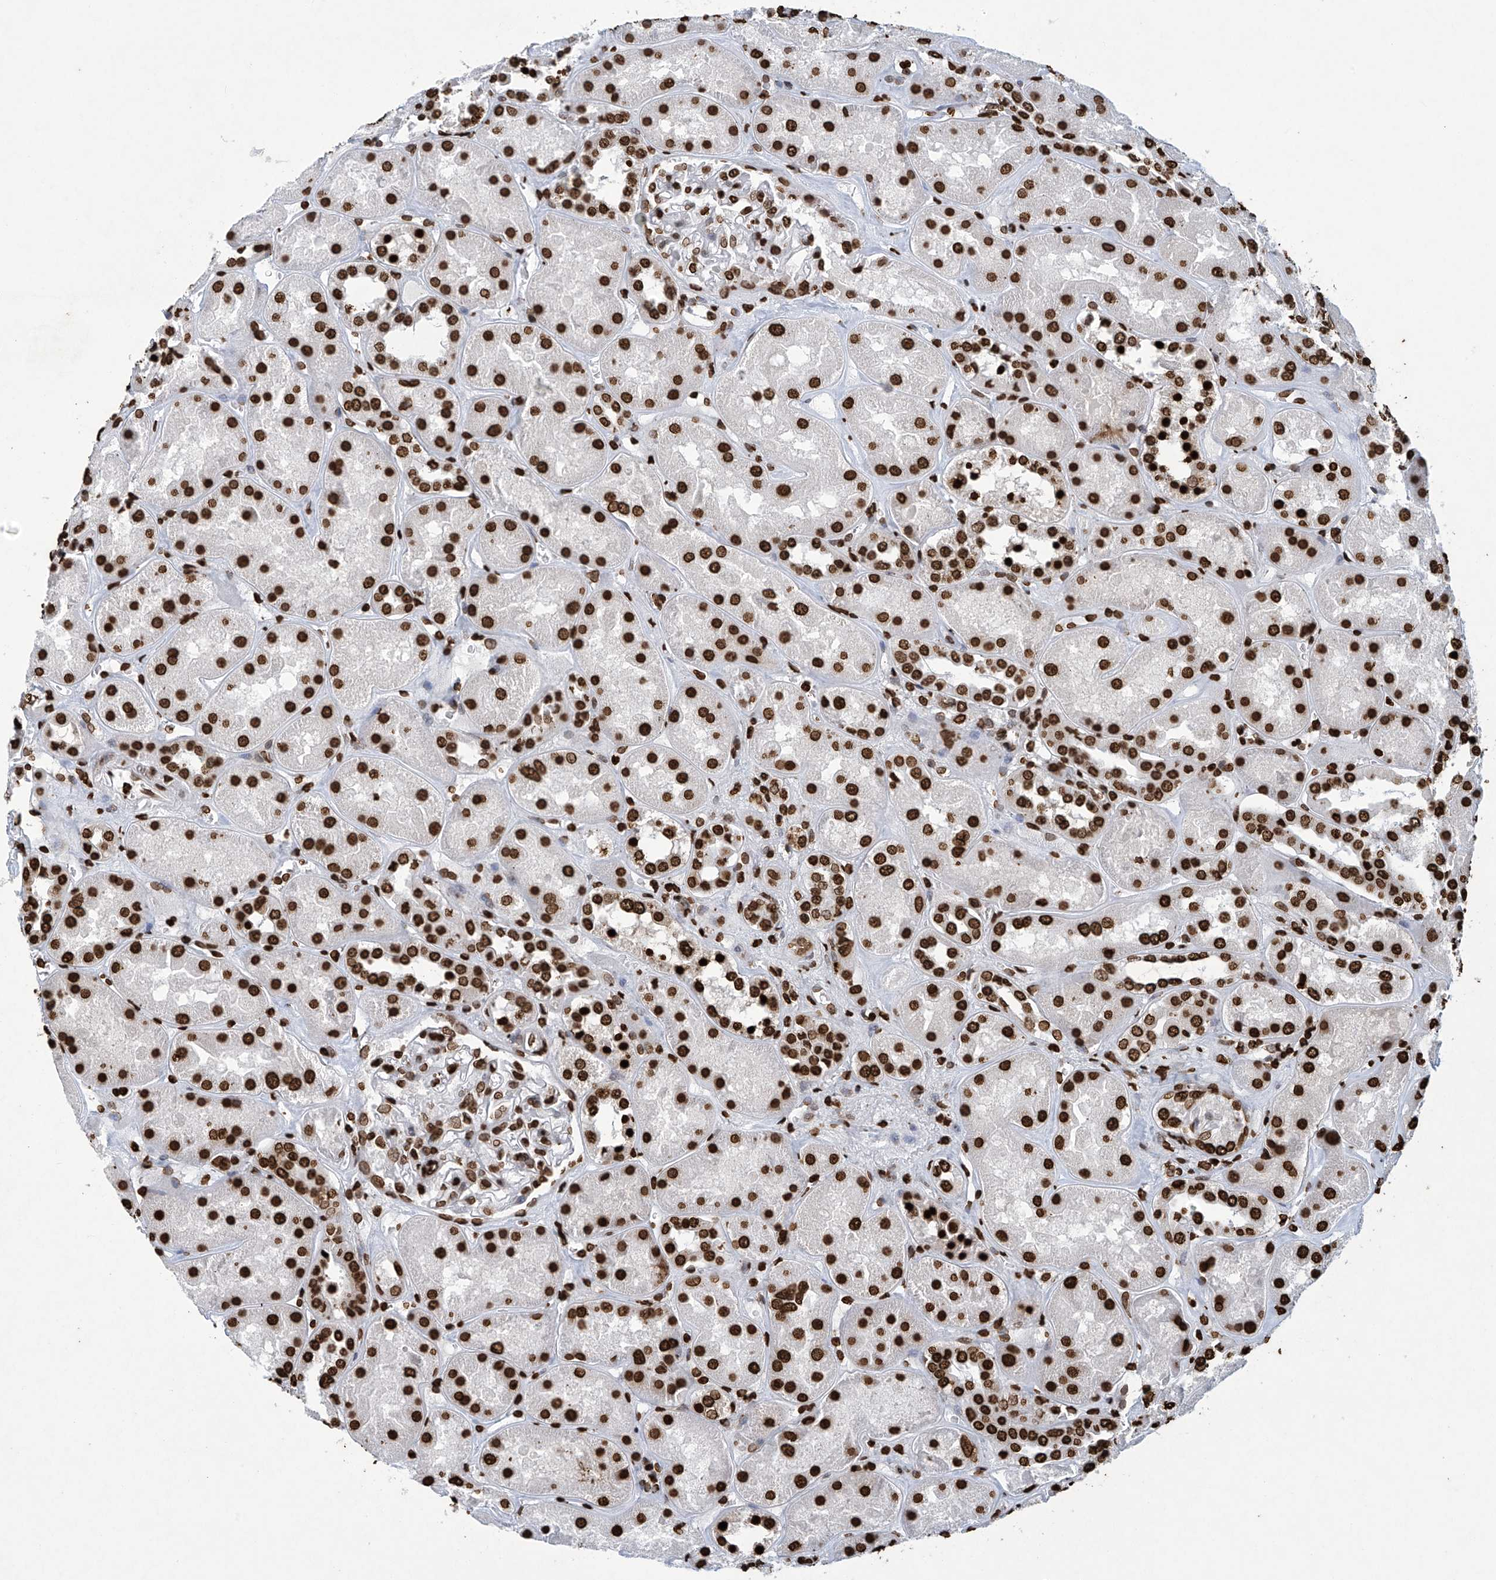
{"staining": {"intensity": "strong", "quantity": ">75%", "location": "nuclear"}, "tissue": "kidney", "cell_type": "Cells in glomeruli", "image_type": "normal", "snomed": [{"axis": "morphology", "description": "Normal tissue, NOS"}, {"axis": "topography", "description": "Kidney"}], "caption": "Kidney stained with DAB (3,3'-diaminobenzidine) immunohistochemistry (IHC) shows high levels of strong nuclear positivity in about >75% of cells in glomeruli. The protein is shown in brown color, while the nuclei are stained blue.", "gene": "H3", "patient": {"sex": "male", "age": 70}}